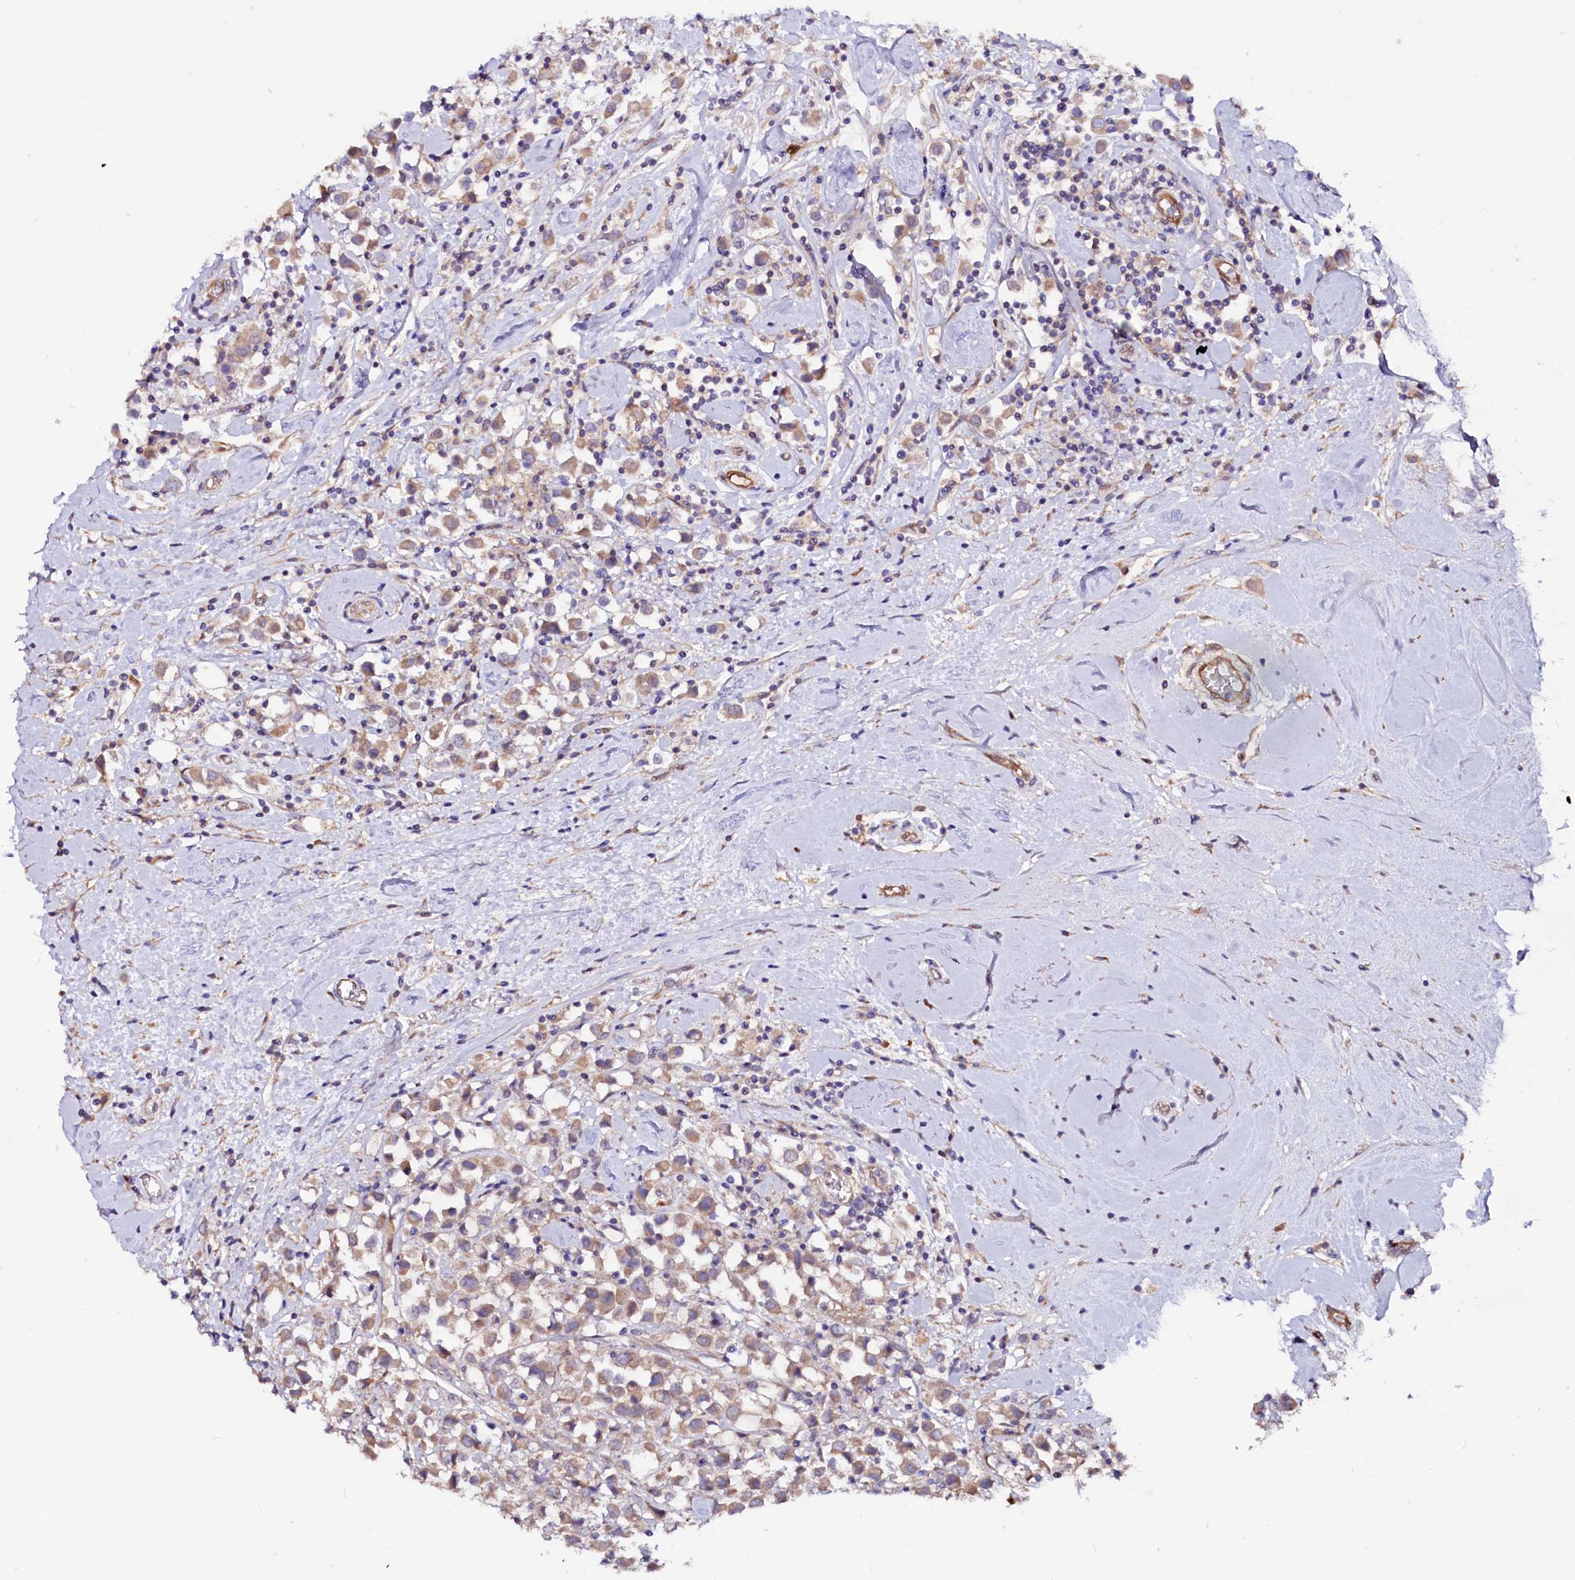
{"staining": {"intensity": "weak", "quantity": ">75%", "location": "cytoplasmic/membranous"}, "tissue": "breast cancer", "cell_type": "Tumor cells", "image_type": "cancer", "snomed": [{"axis": "morphology", "description": "Duct carcinoma"}, {"axis": "topography", "description": "Breast"}], "caption": "The photomicrograph reveals a brown stain indicating the presence of a protein in the cytoplasmic/membranous of tumor cells in breast infiltrating ductal carcinoma. Immunohistochemistry stains the protein in brown and the nuclei are stained blue.", "gene": "IL17RD", "patient": {"sex": "female", "age": 61}}